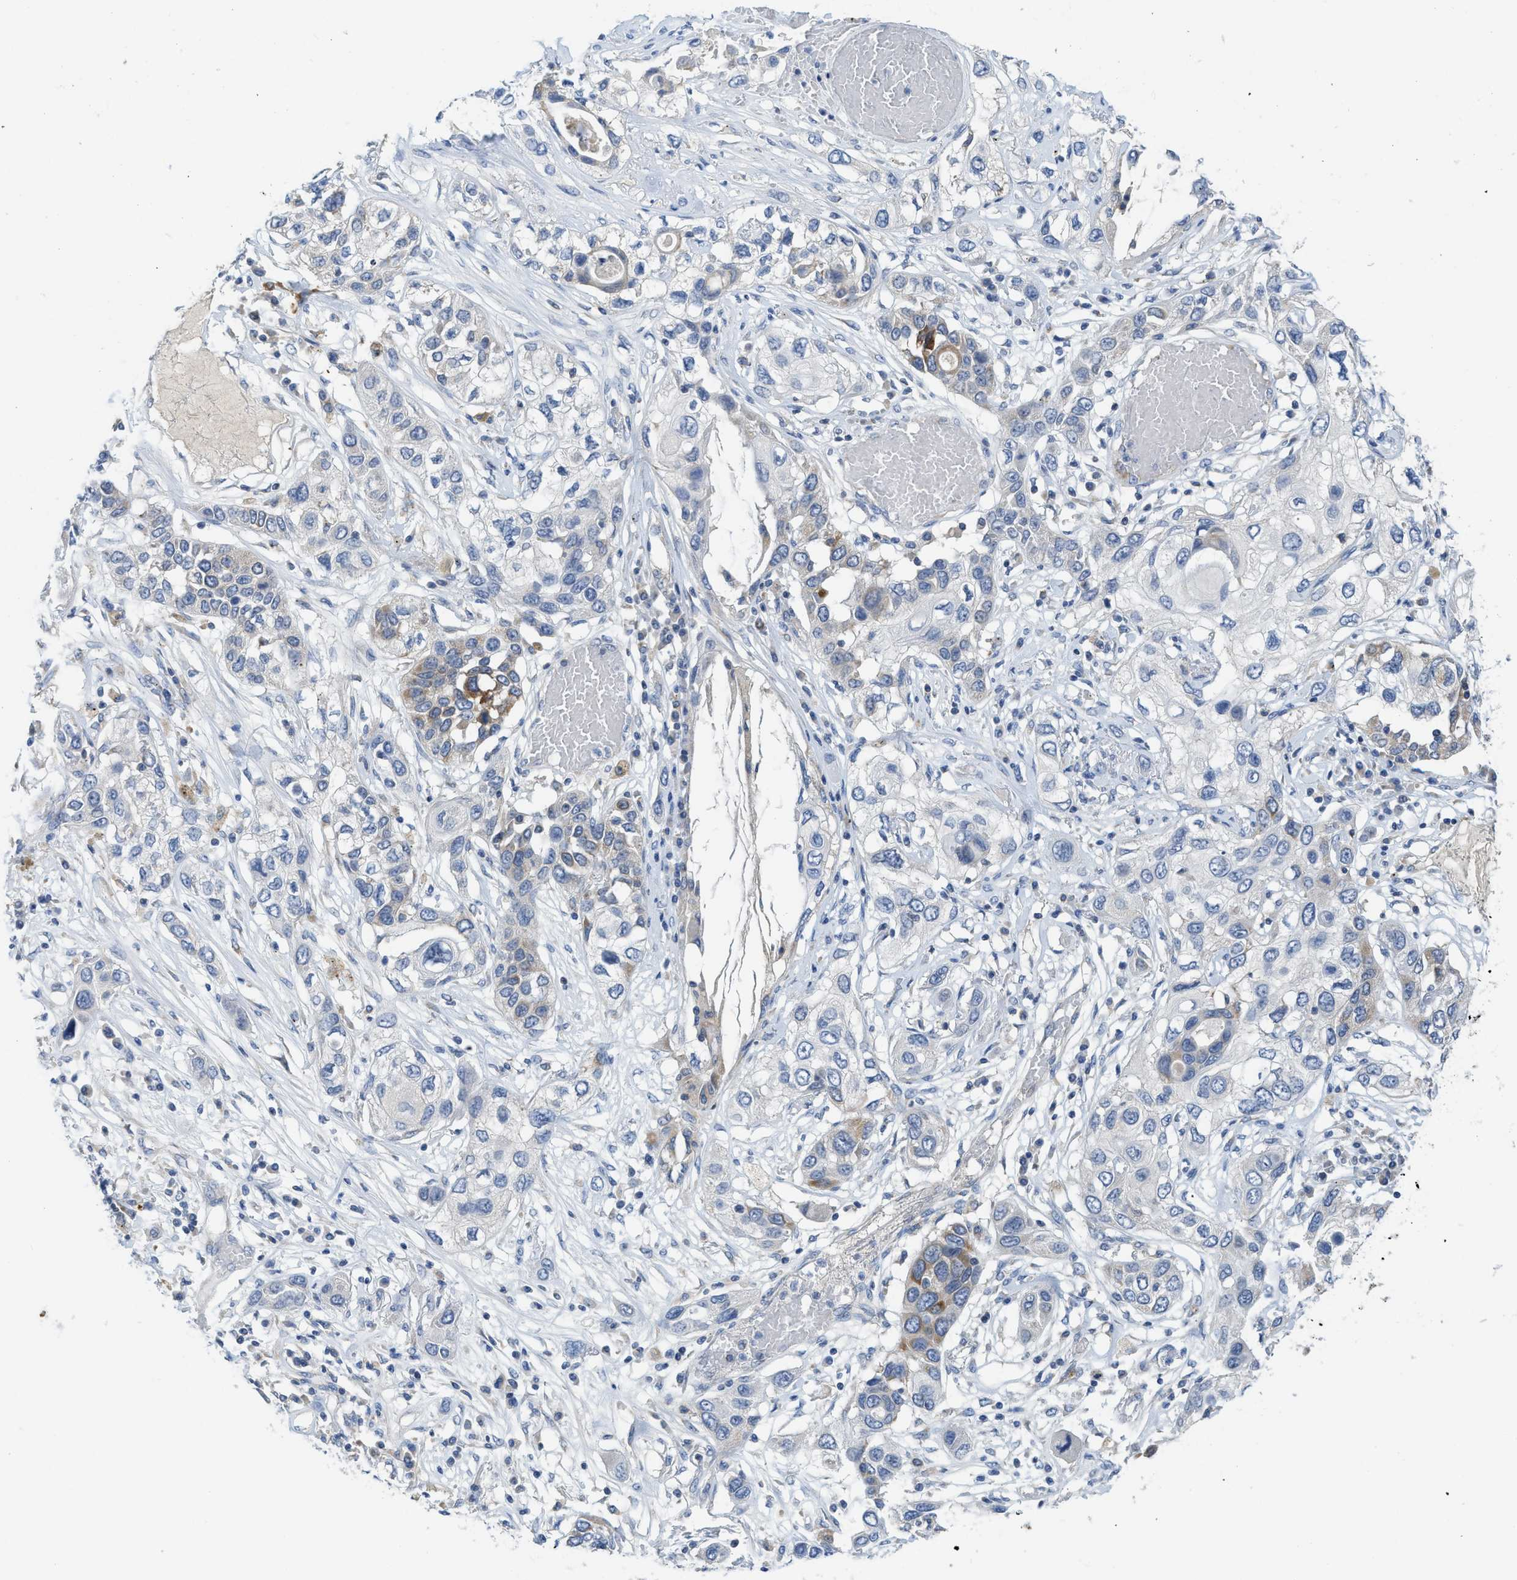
{"staining": {"intensity": "moderate", "quantity": "<25%", "location": "cytoplasmic/membranous"}, "tissue": "lung cancer", "cell_type": "Tumor cells", "image_type": "cancer", "snomed": [{"axis": "morphology", "description": "Squamous cell carcinoma, NOS"}, {"axis": "topography", "description": "Lung"}], "caption": "Tumor cells demonstrate low levels of moderate cytoplasmic/membranous staining in about <25% of cells in human squamous cell carcinoma (lung).", "gene": "GATD3", "patient": {"sex": "male", "age": 71}}